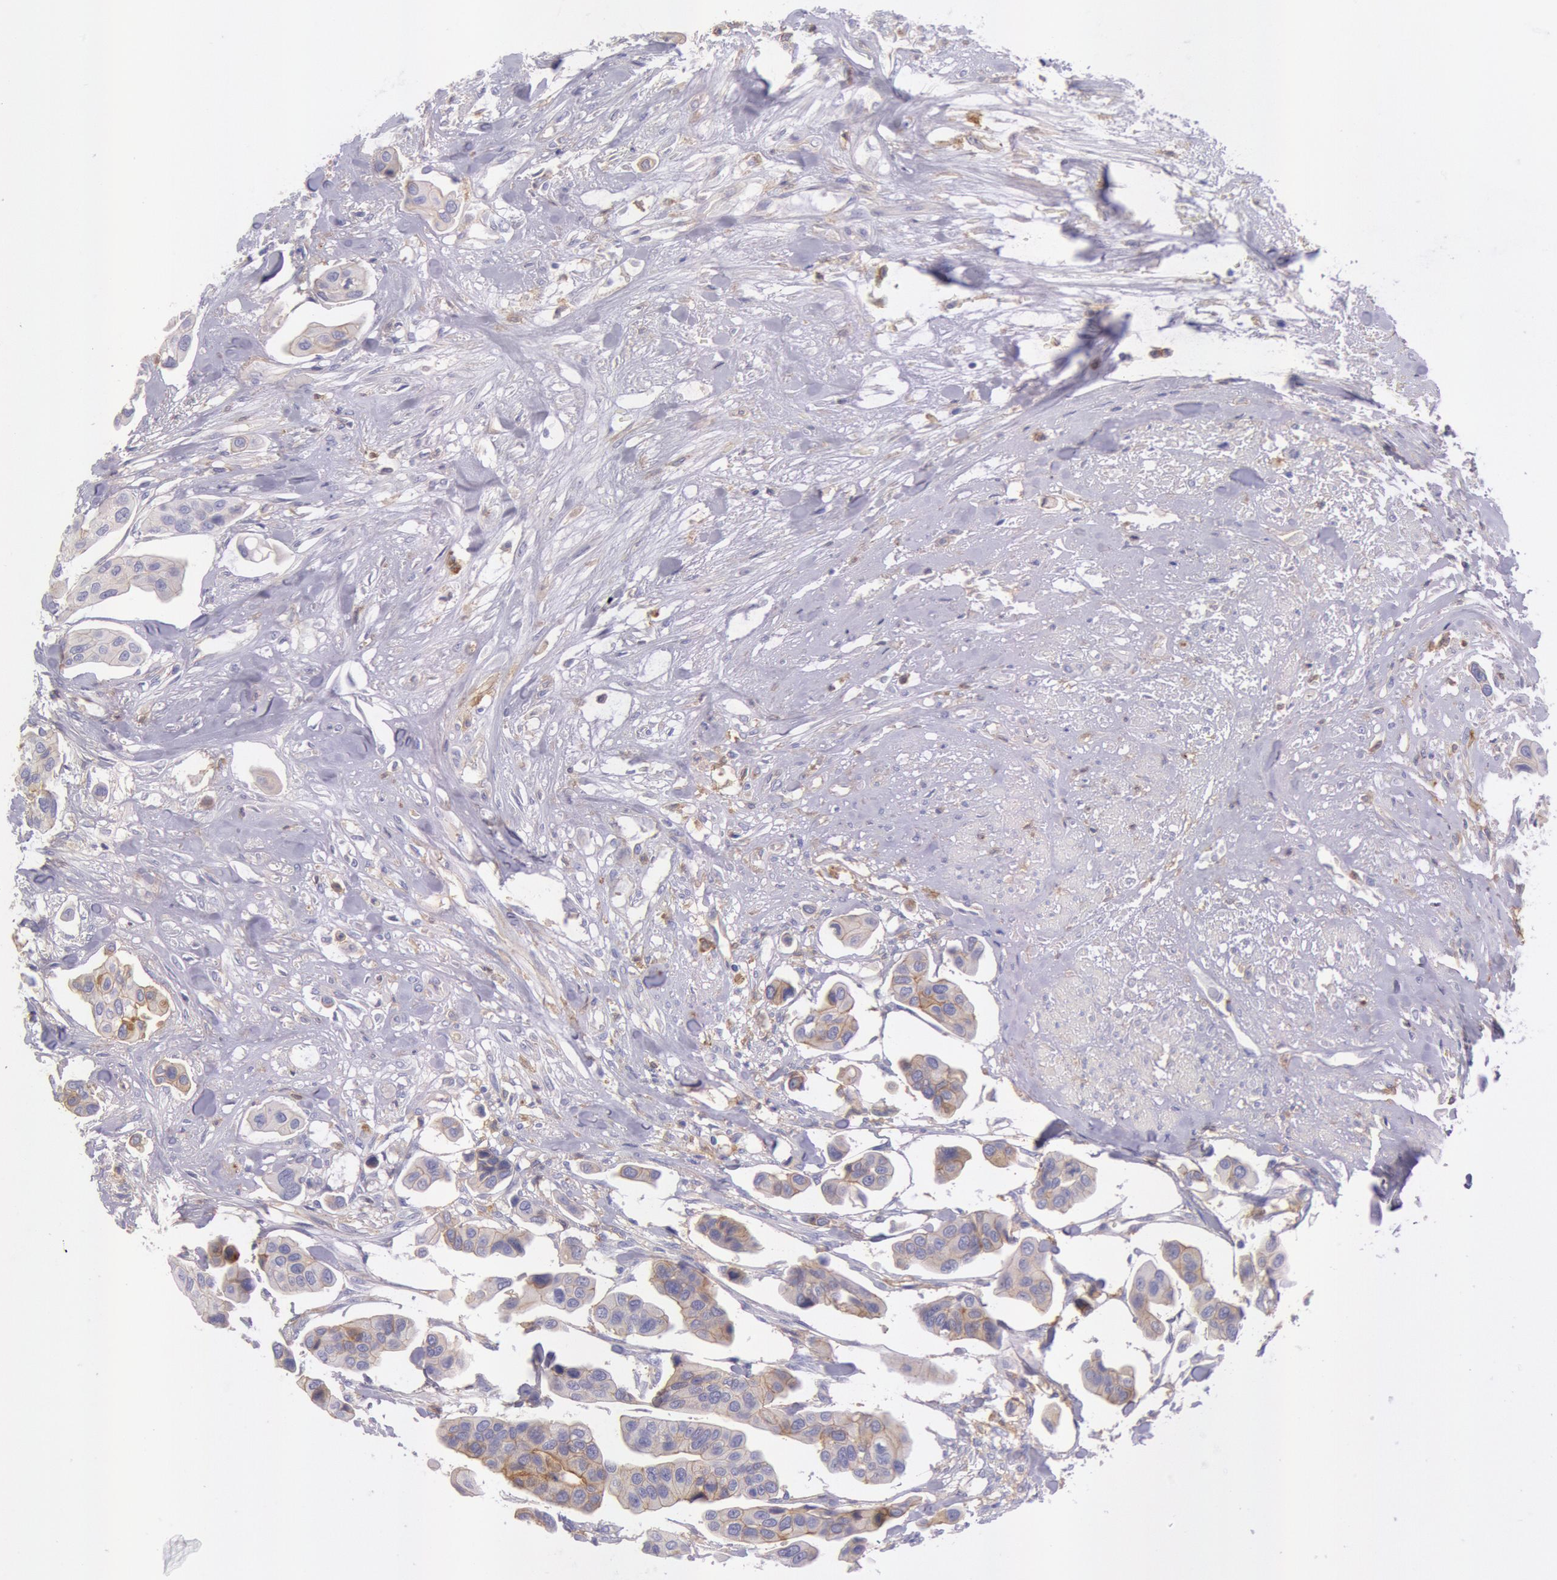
{"staining": {"intensity": "weak", "quantity": "<25%", "location": "cytoplasmic/membranous"}, "tissue": "urothelial cancer", "cell_type": "Tumor cells", "image_type": "cancer", "snomed": [{"axis": "morphology", "description": "Adenocarcinoma, NOS"}, {"axis": "topography", "description": "Urinary bladder"}], "caption": "This photomicrograph is of urothelial cancer stained with immunohistochemistry to label a protein in brown with the nuclei are counter-stained blue. There is no positivity in tumor cells.", "gene": "LYN", "patient": {"sex": "male", "age": 61}}